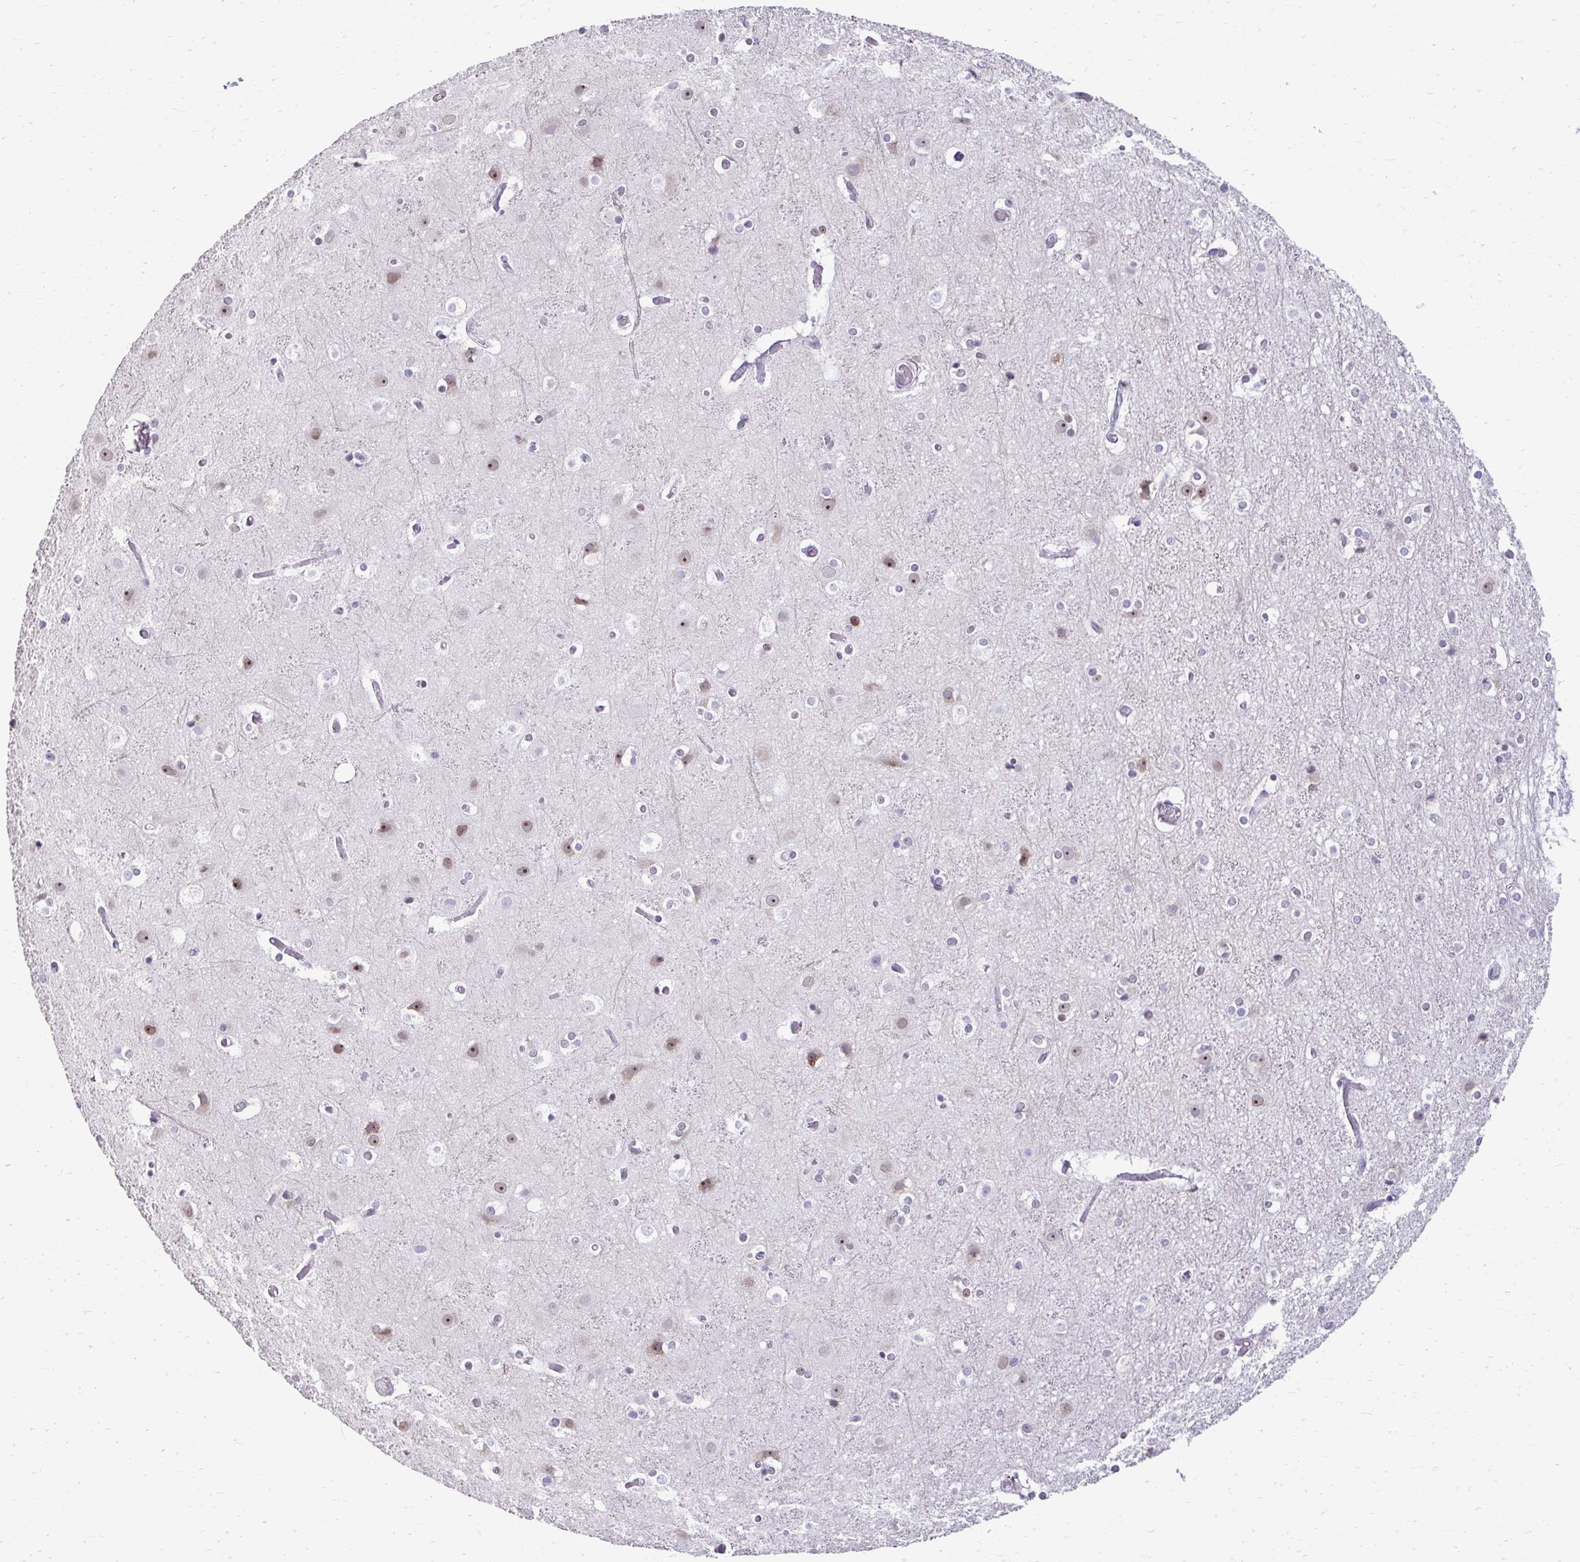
{"staining": {"intensity": "negative", "quantity": "none", "location": "none"}, "tissue": "cerebral cortex", "cell_type": "Endothelial cells", "image_type": "normal", "snomed": [{"axis": "morphology", "description": "Normal tissue, NOS"}, {"axis": "topography", "description": "Cerebral cortex"}], "caption": "Endothelial cells are negative for protein expression in unremarkable human cerebral cortex. (Stains: DAB IHC with hematoxylin counter stain, Microscopy: brightfield microscopy at high magnification).", "gene": "PROSER1", "patient": {"sex": "female", "age": 52}}